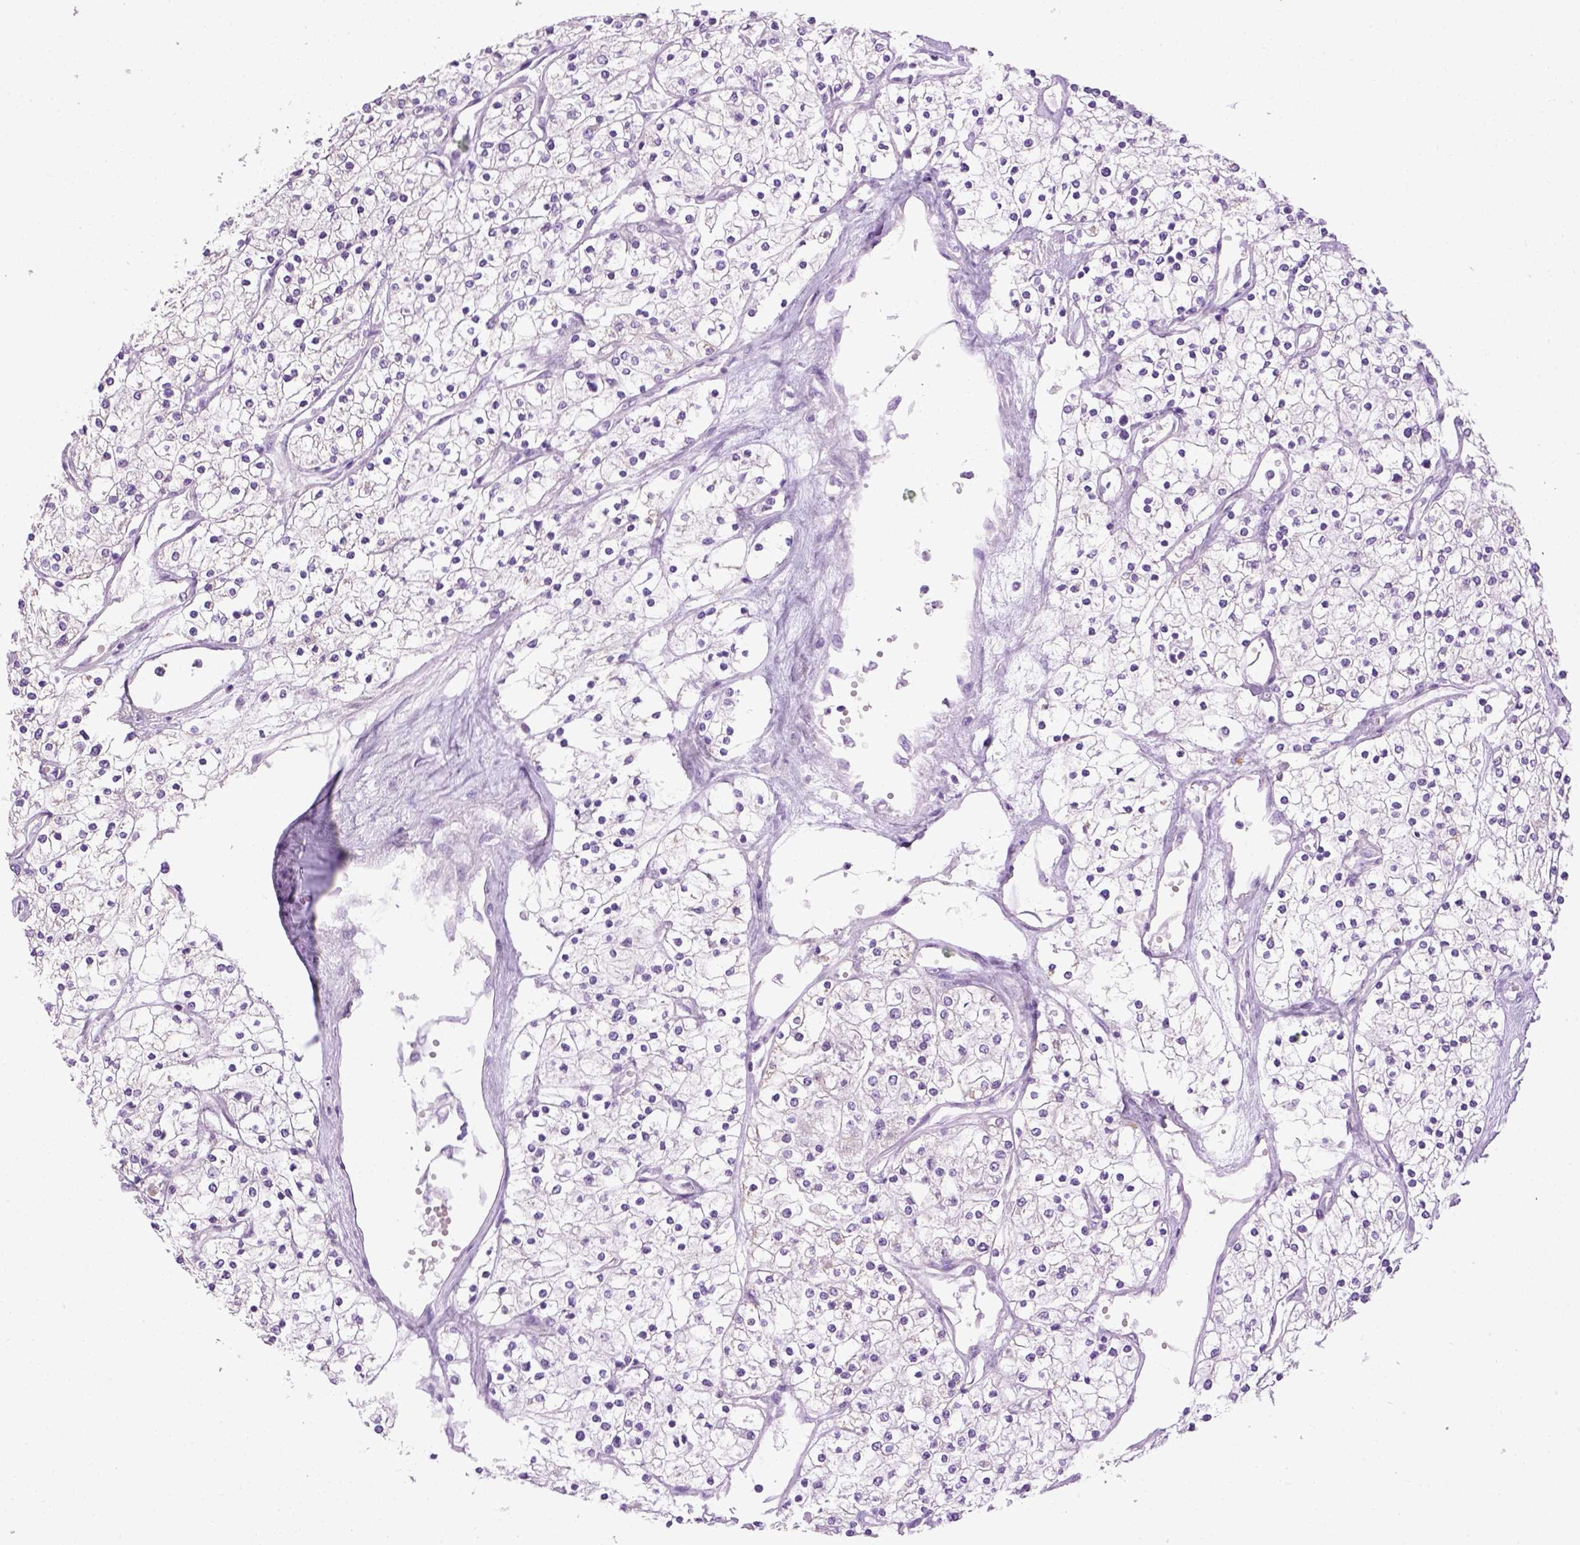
{"staining": {"intensity": "negative", "quantity": "none", "location": "none"}, "tissue": "renal cancer", "cell_type": "Tumor cells", "image_type": "cancer", "snomed": [{"axis": "morphology", "description": "Adenocarcinoma, NOS"}, {"axis": "topography", "description": "Kidney"}], "caption": "This photomicrograph is of renal cancer stained with immunohistochemistry to label a protein in brown with the nuclei are counter-stained blue. There is no staining in tumor cells. (IHC, brightfield microscopy, high magnification).", "gene": "CYP24A1", "patient": {"sex": "male", "age": 80}}